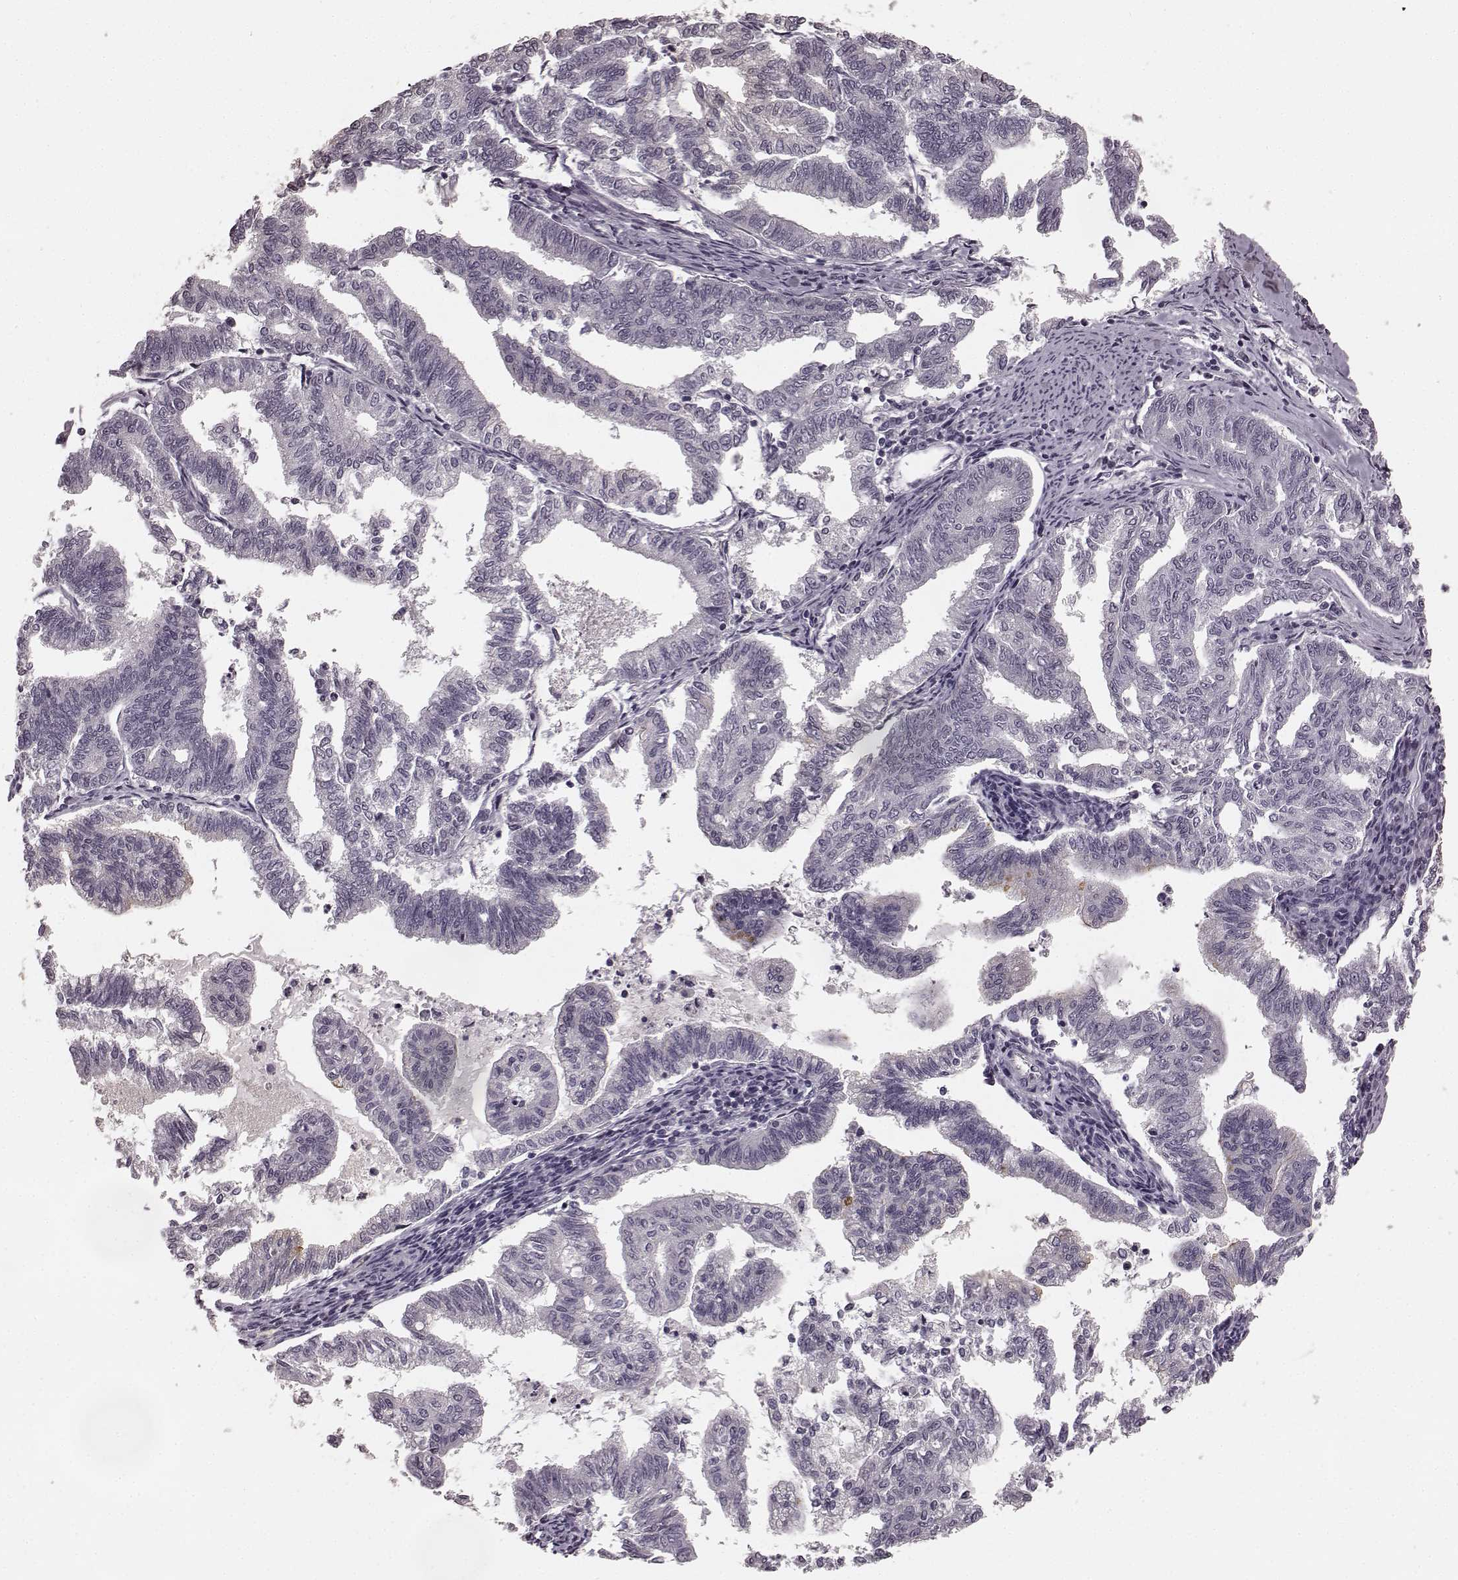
{"staining": {"intensity": "negative", "quantity": "none", "location": "none"}, "tissue": "endometrial cancer", "cell_type": "Tumor cells", "image_type": "cancer", "snomed": [{"axis": "morphology", "description": "Adenocarcinoma, NOS"}, {"axis": "topography", "description": "Endometrium"}], "caption": "Immunohistochemistry (IHC) of endometrial cancer demonstrates no staining in tumor cells.", "gene": "RIT2", "patient": {"sex": "female", "age": 79}}